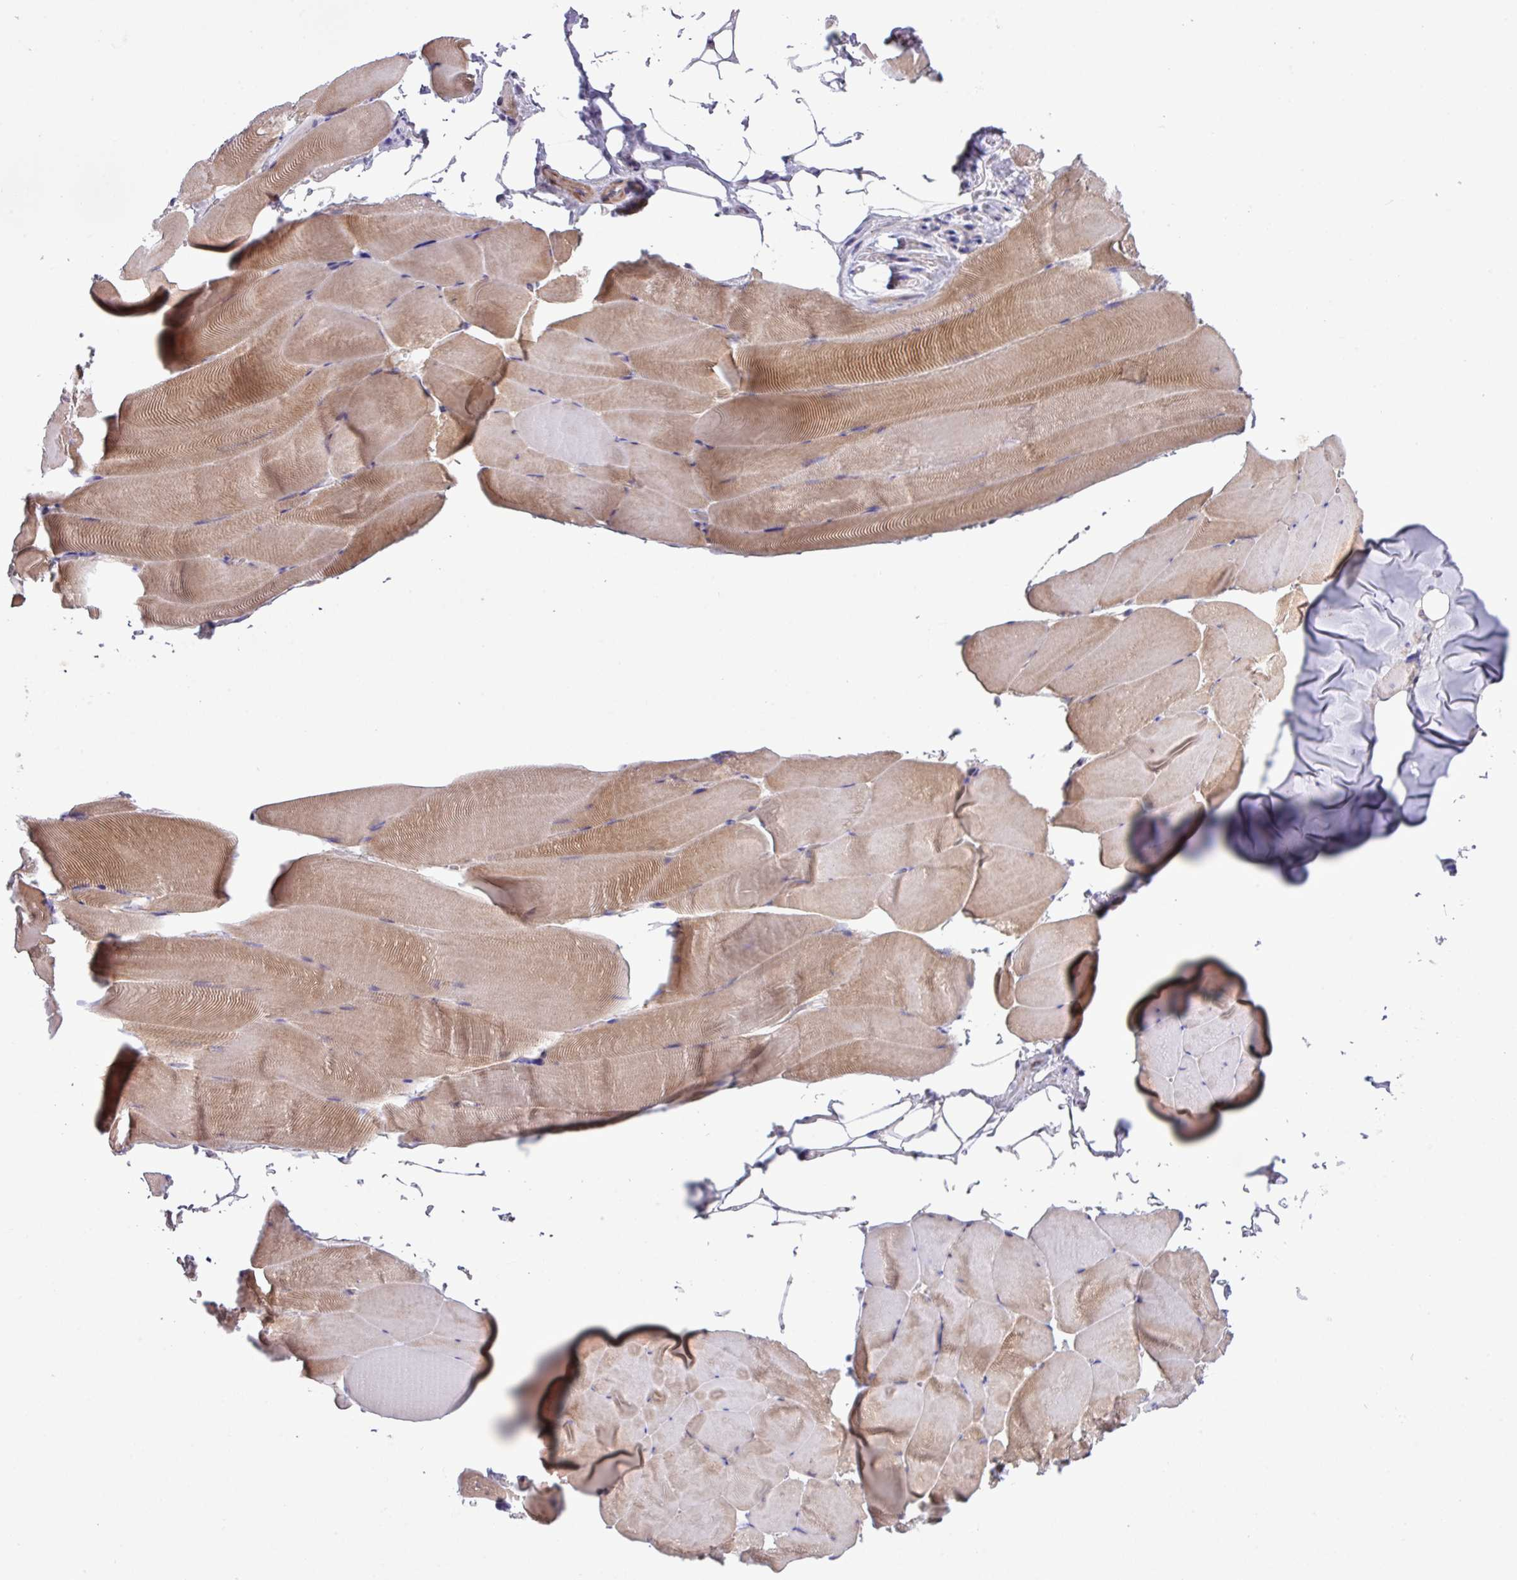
{"staining": {"intensity": "moderate", "quantity": "25%-75%", "location": "cytoplasmic/membranous"}, "tissue": "skeletal muscle", "cell_type": "Myocytes", "image_type": "normal", "snomed": [{"axis": "morphology", "description": "Normal tissue, NOS"}, {"axis": "topography", "description": "Skeletal muscle"}], "caption": "Protein expression by IHC displays moderate cytoplasmic/membranous staining in about 25%-75% of myocytes in normal skeletal muscle.", "gene": "SPINK8", "patient": {"sex": "female", "age": 64}}